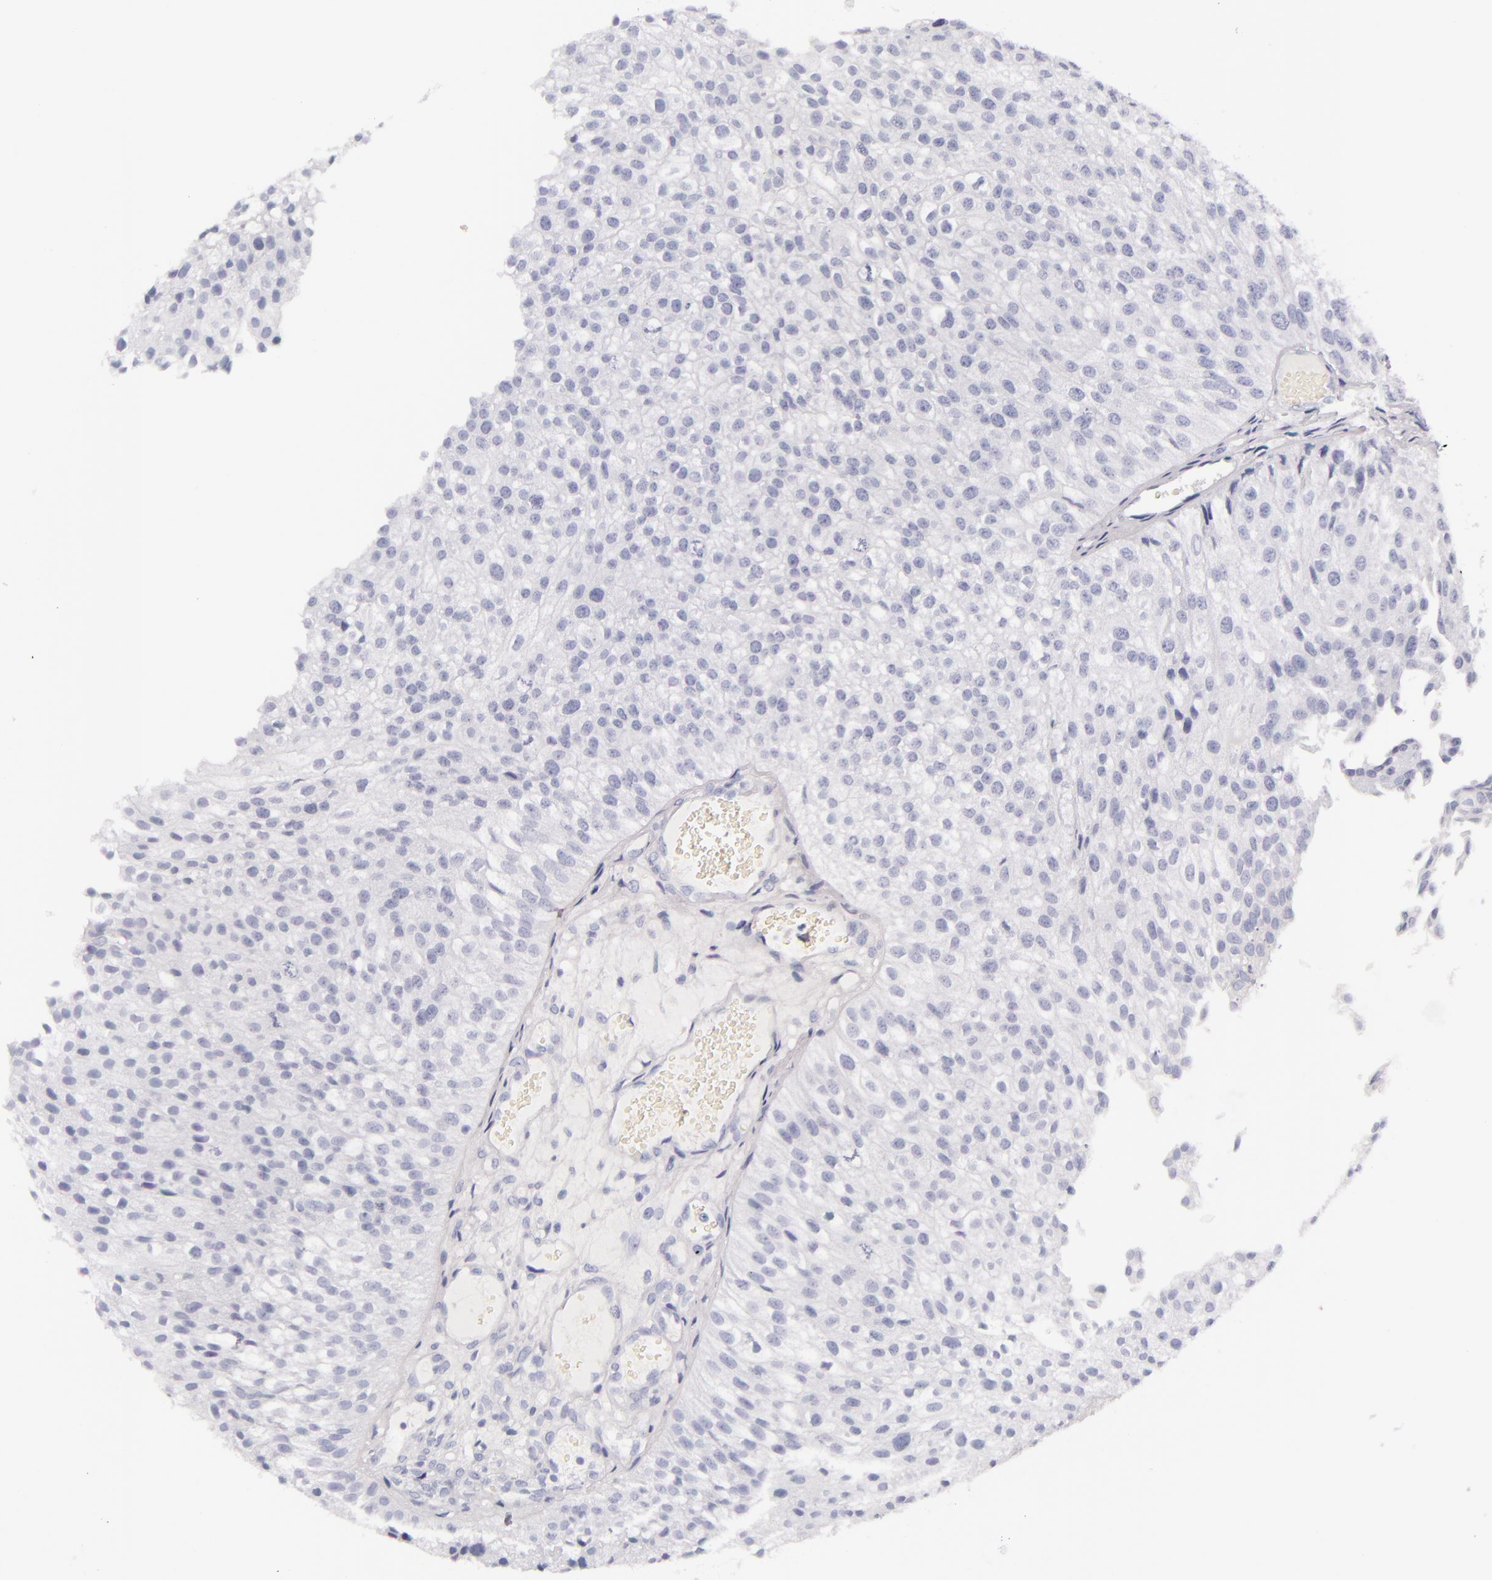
{"staining": {"intensity": "negative", "quantity": "none", "location": "none"}, "tissue": "urothelial cancer", "cell_type": "Tumor cells", "image_type": "cancer", "snomed": [{"axis": "morphology", "description": "Urothelial carcinoma, Low grade"}, {"axis": "topography", "description": "Urinary bladder"}], "caption": "DAB (3,3'-diaminobenzidine) immunohistochemical staining of urothelial carcinoma (low-grade) demonstrates no significant staining in tumor cells.", "gene": "TPSD1", "patient": {"sex": "female", "age": 89}}